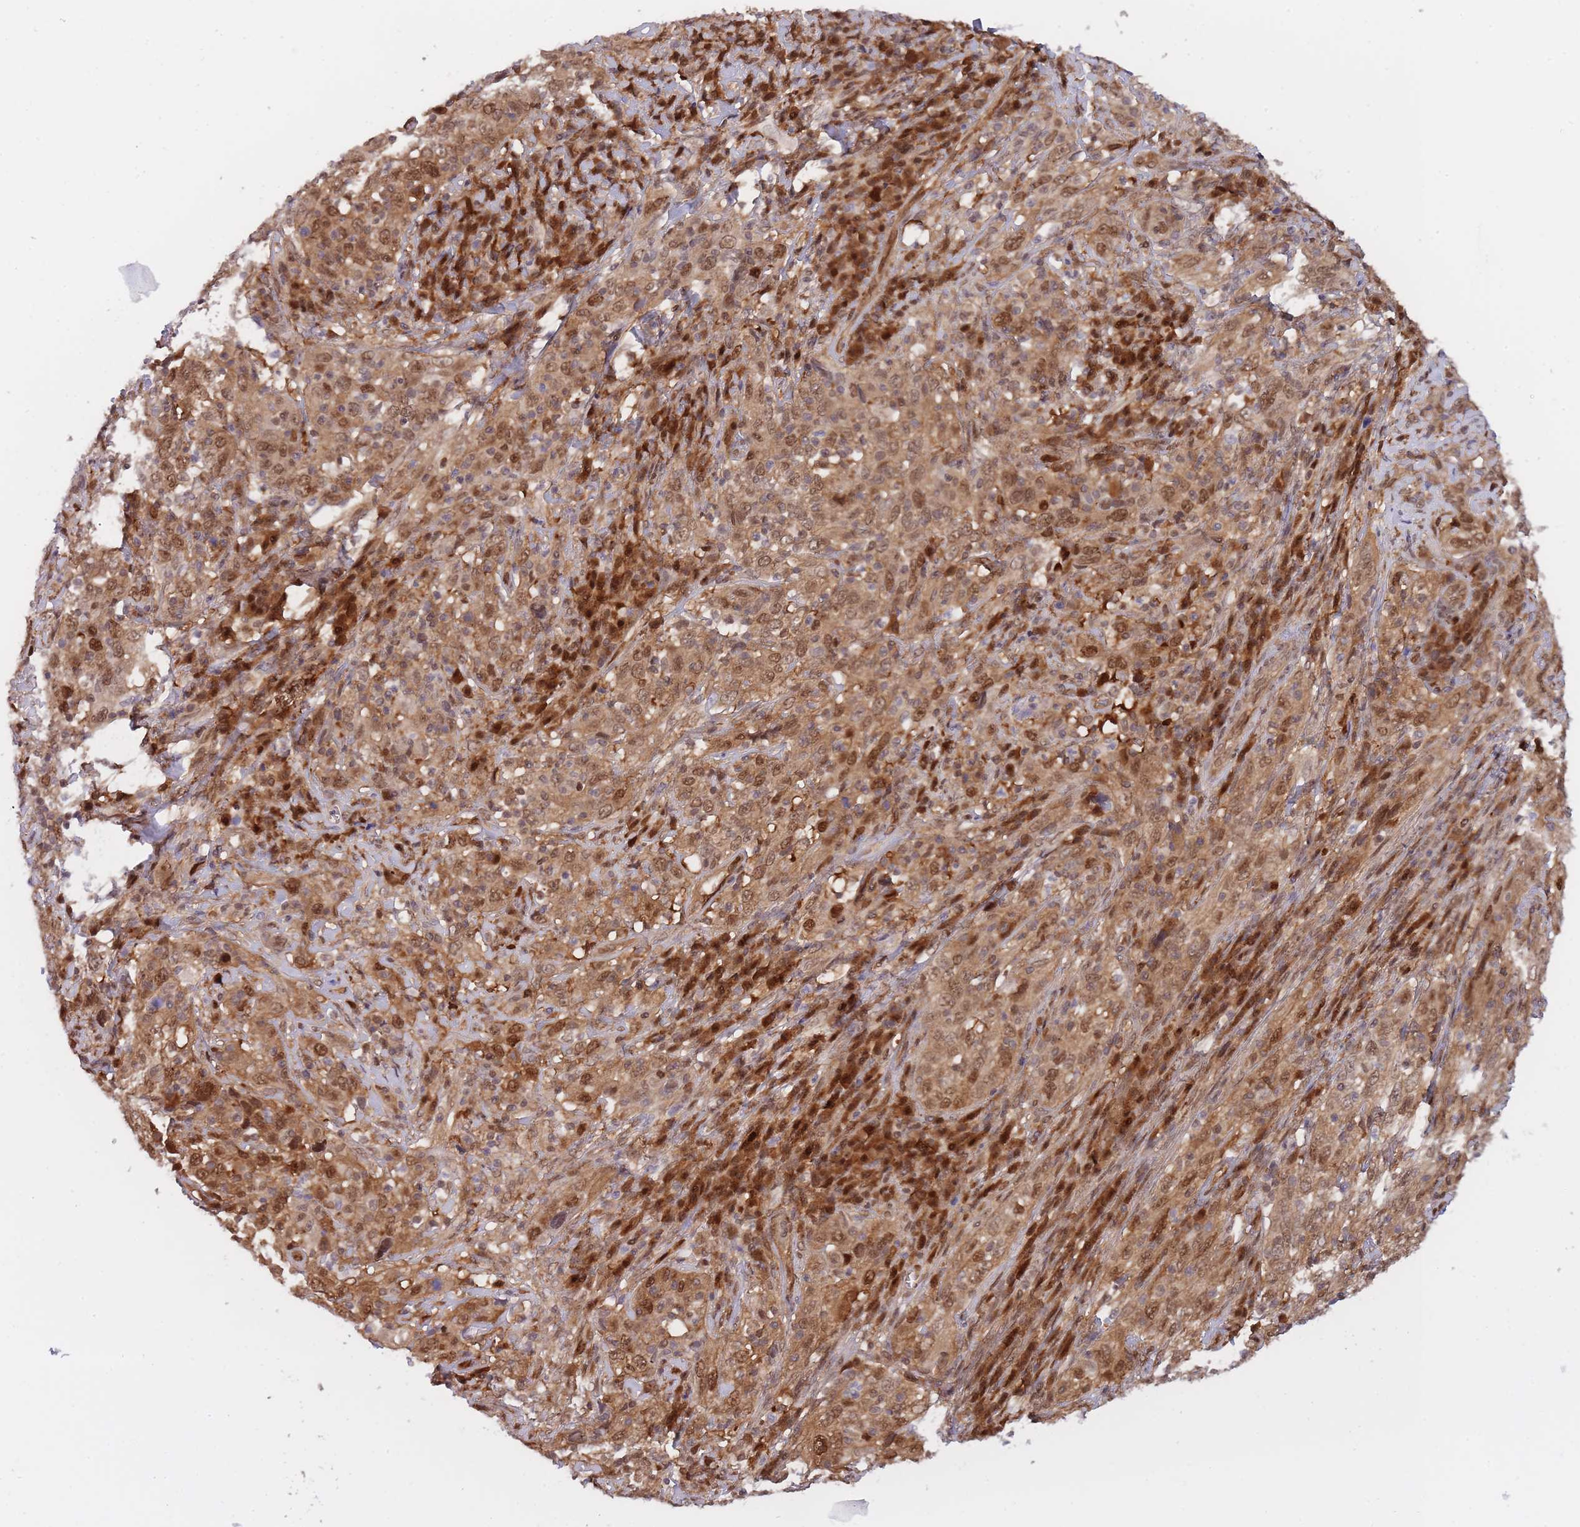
{"staining": {"intensity": "moderate", "quantity": ">75%", "location": "cytoplasmic/membranous,nuclear"}, "tissue": "cervical cancer", "cell_type": "Tumor cells", "image_type": "cancer", "snomed": [{"axis": "morphology", "description": "Squamous cell carcinoma, NOS"}, {"axis": "topography", "description": "Cervix"}], "caption": "A high-resolution image shows immunohistochemistry staining of cervical cancer, which reveals moderate cytoplasmic/membranous and nuclear expression in about >75% of tumor cells.", "gene": "NSFL1C", "patient": {"sex": "female", "age": 46}}